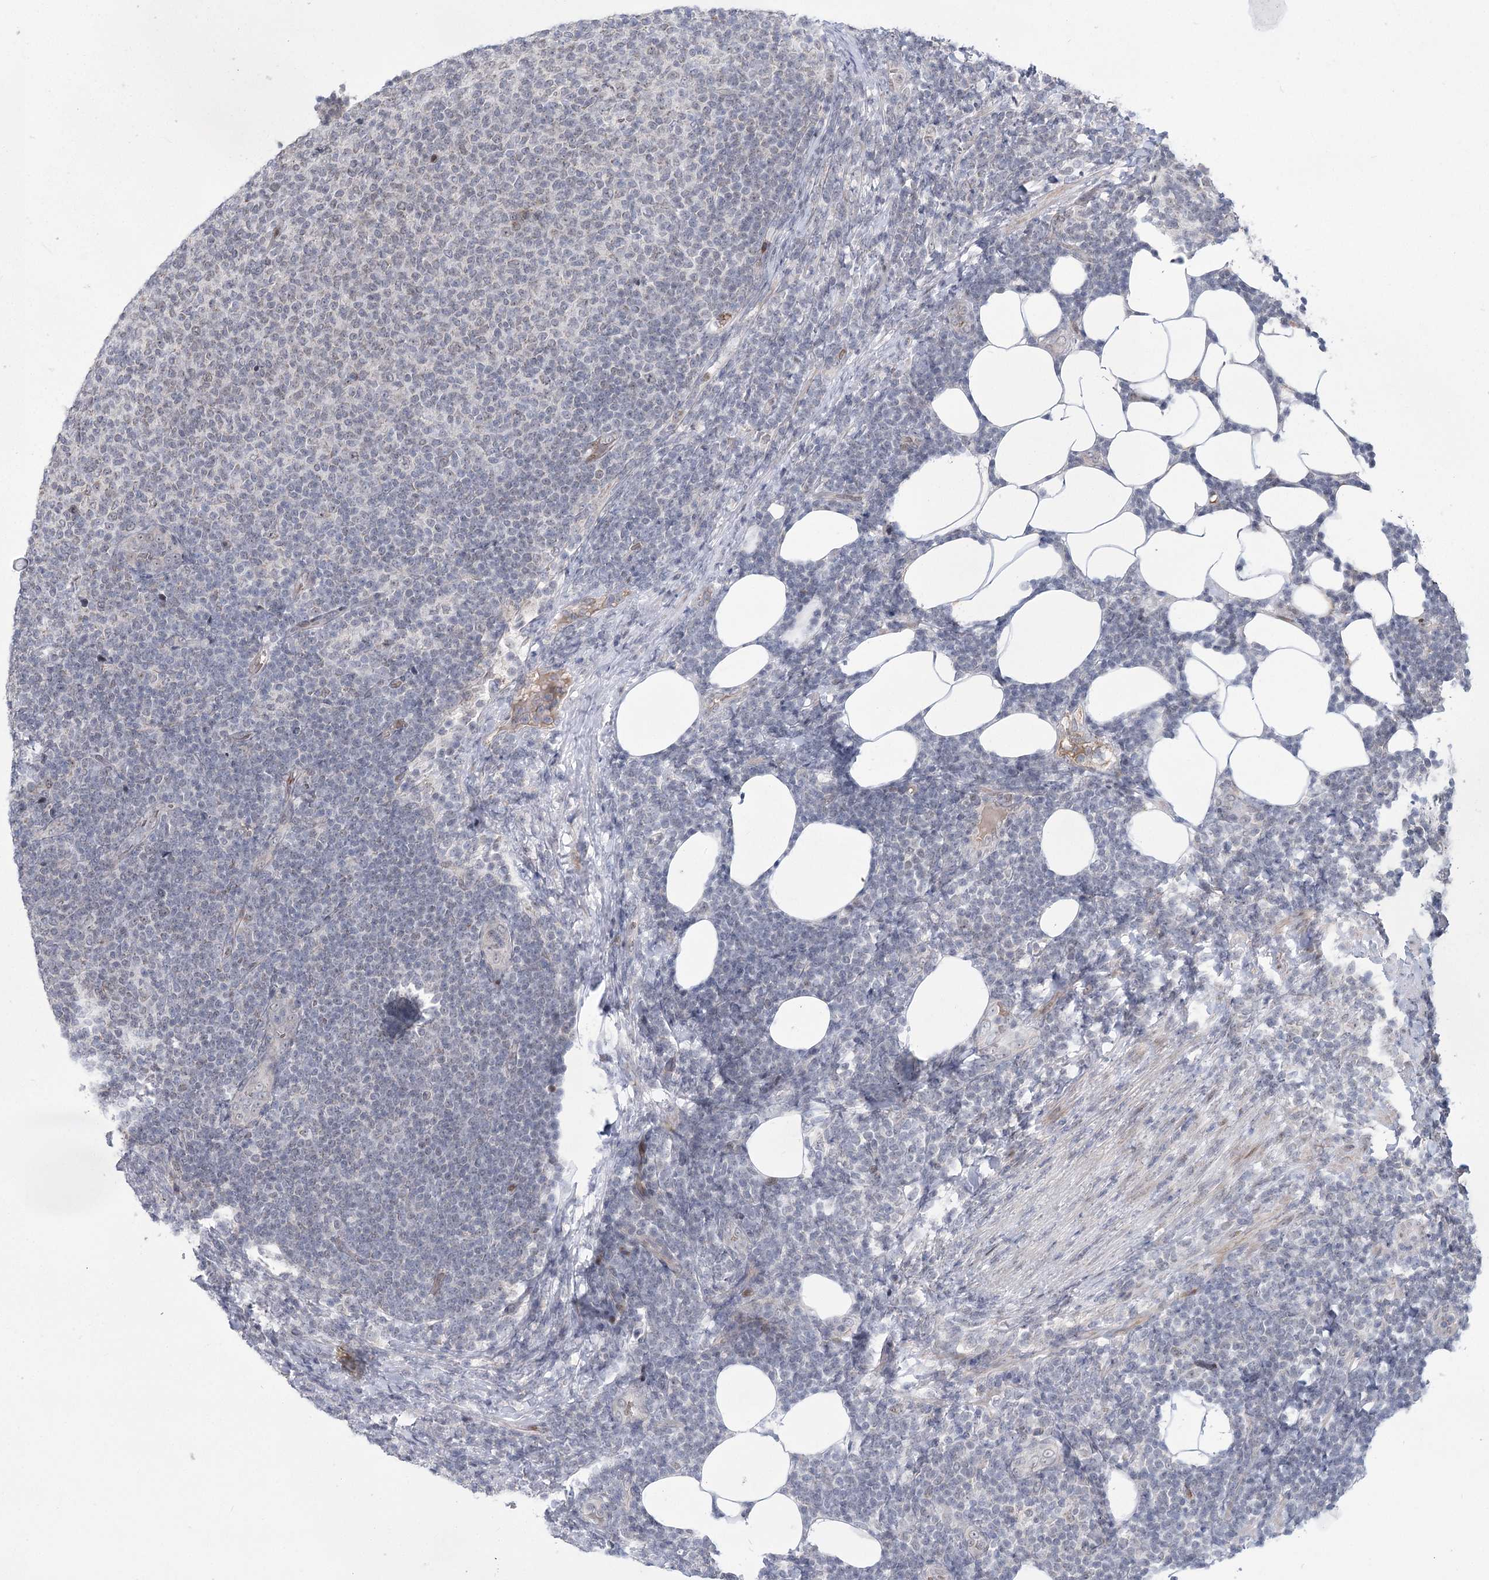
{"staining": {"intensity": "negative", "quantity": "none", "location": "none"}, "tissue": "lymphoma", "cell_type": "Tumor cells", "image_type": "cancer", "snomed": [{"axis": "morphology", "description": "Malignant lymphoma, non-Hodgkin's type, Low grade"}, {"axis": "topography", "description": "Lymph node"}], "caption": "High magnification brightfield microscopy of lymphoma stained with DAB (brown) and counterstained with hematoxylin (blue): tumor cells show no significant positivity.", "gene": "NSMCE4A", "patient": {"sex": "male", "age": 66}}